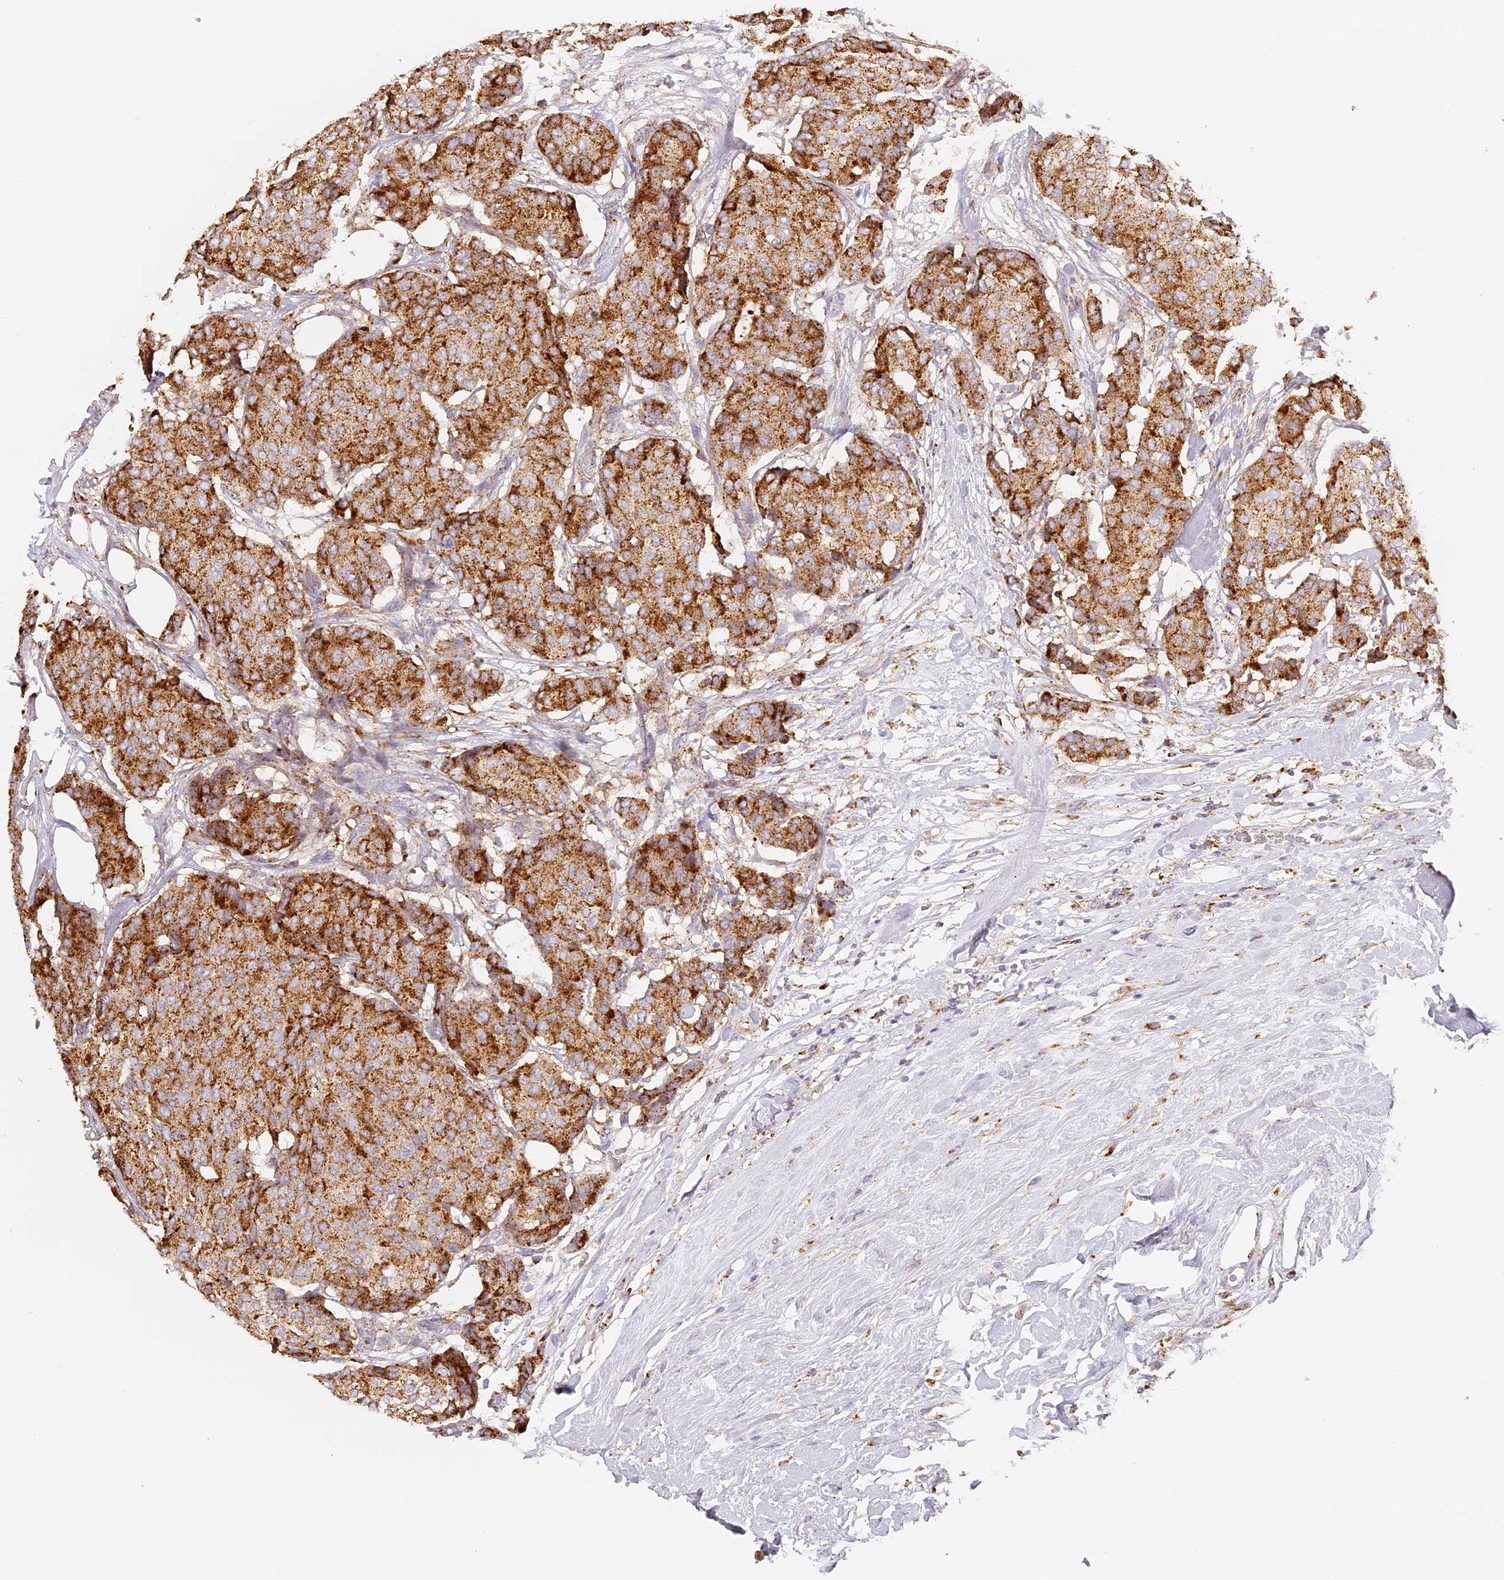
{"staining": {"intensity": "strong", "quantity": ">75%", "location": "cytoplasmic/membranous"}, "tissue": "breast cancer", "cell_type": "Tumor cells", "image_type": "cancer", "snomed": [{"axis": "morphology", "description": "Duct carcinoma"}, {"axis": "topography", "description": "Breast"}], "caption": "Protein expression analysis of human breast infiltrating ductal carcinoma reveals strong cytoplasmic/membranous expression in approximately >75% of tumor cells.", "gene": "LAMP2", "patient": {"sex": "female", "age": 75}}